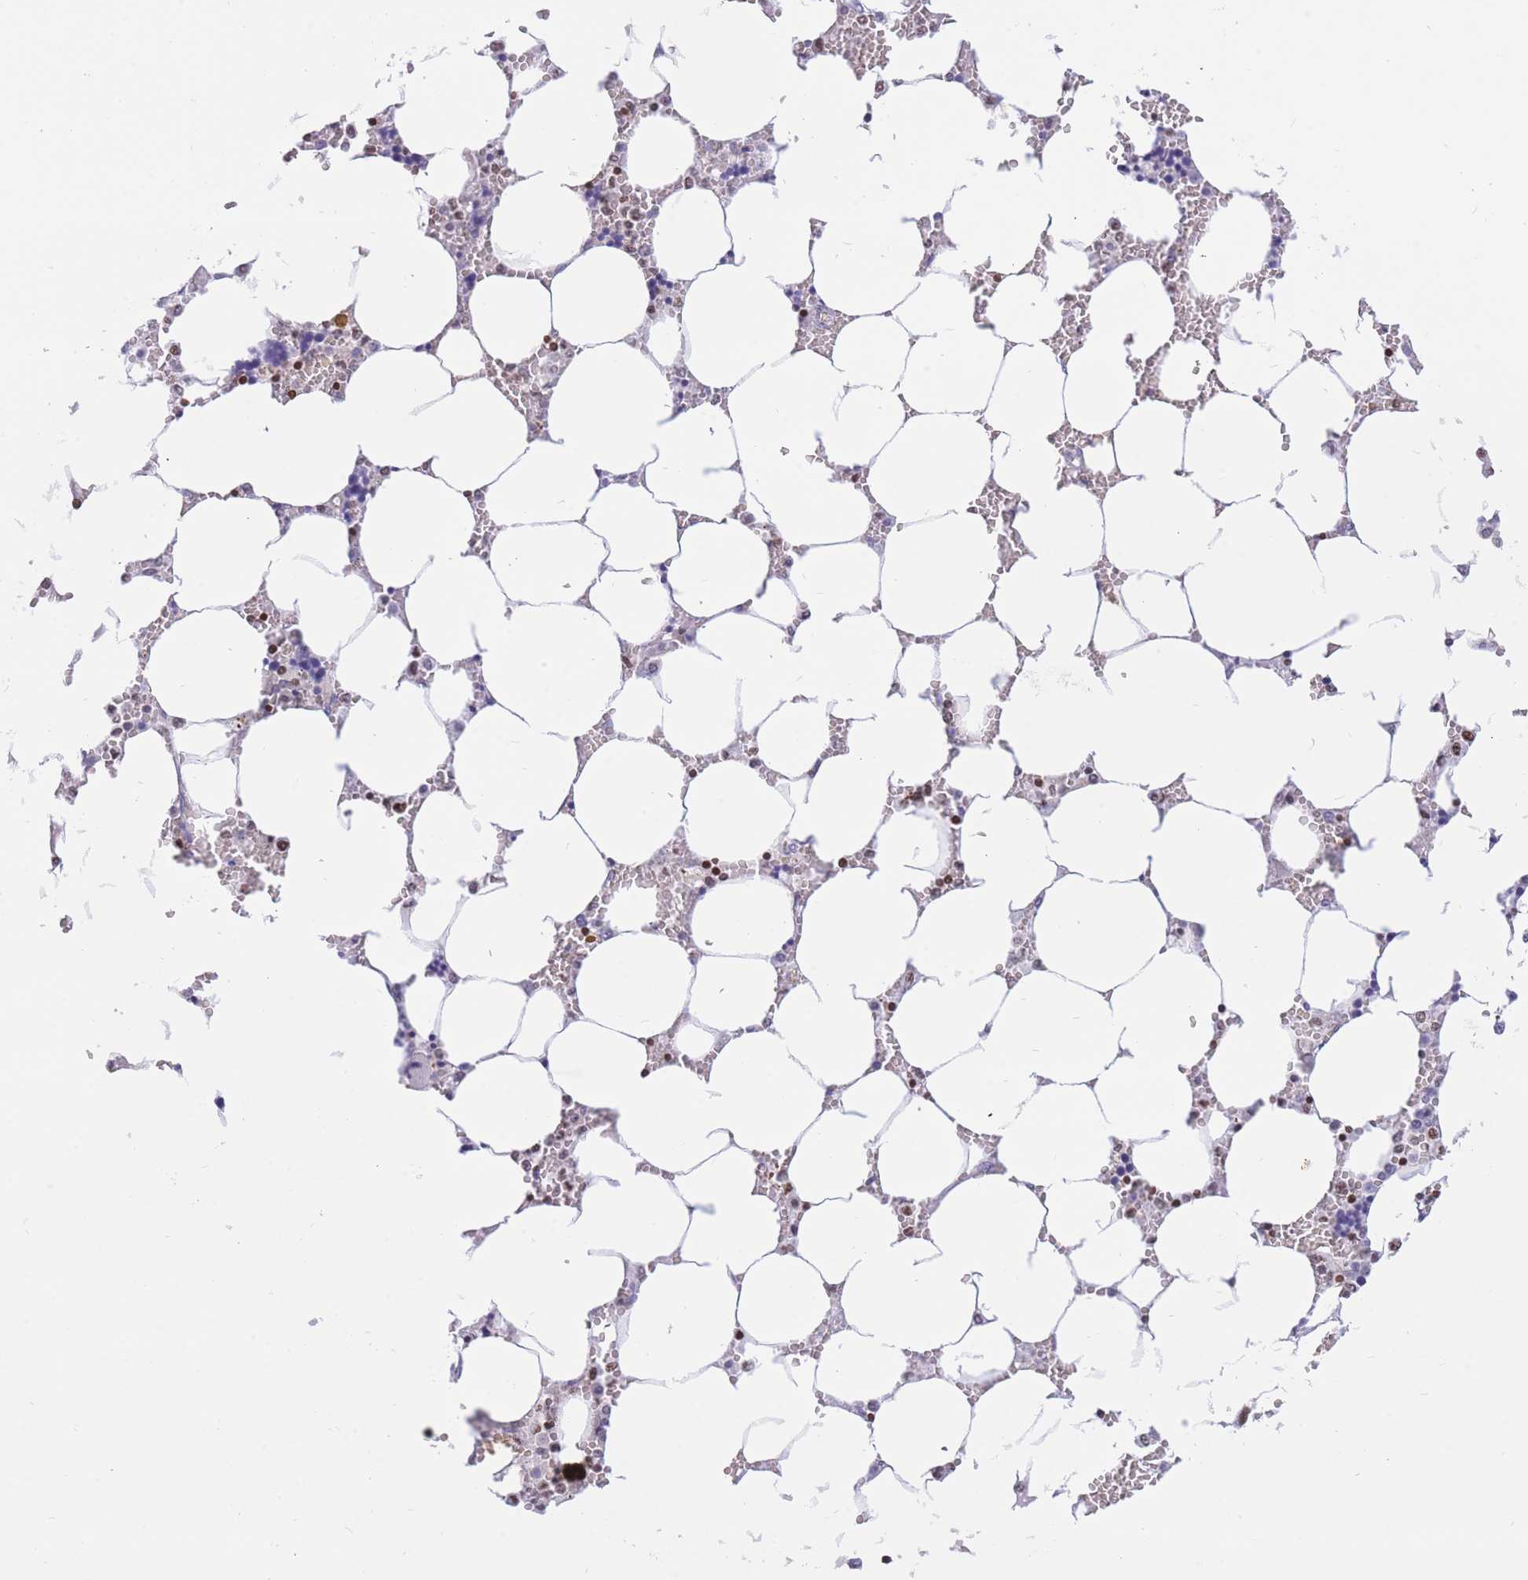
{"staining": {"intensity": "moderate", "quantity": "<25%", "location": "nuclear"}, "tissue": "bone marrow", "cell_type": "Hematopoietic cells", "image_type": "normal", "snomed": [{"axis": "morphology", "description": "Normal tissue, NOS"}, {"axis": "topography", "description": "Bone marrow"}], "caption": "A micrograph of bone marrow stained for a protein exhibits moderate nuclear brown staining in hematopoietic cells.", "gene": "HMGN1", "patient": {"sex": "male", "age": 64}}